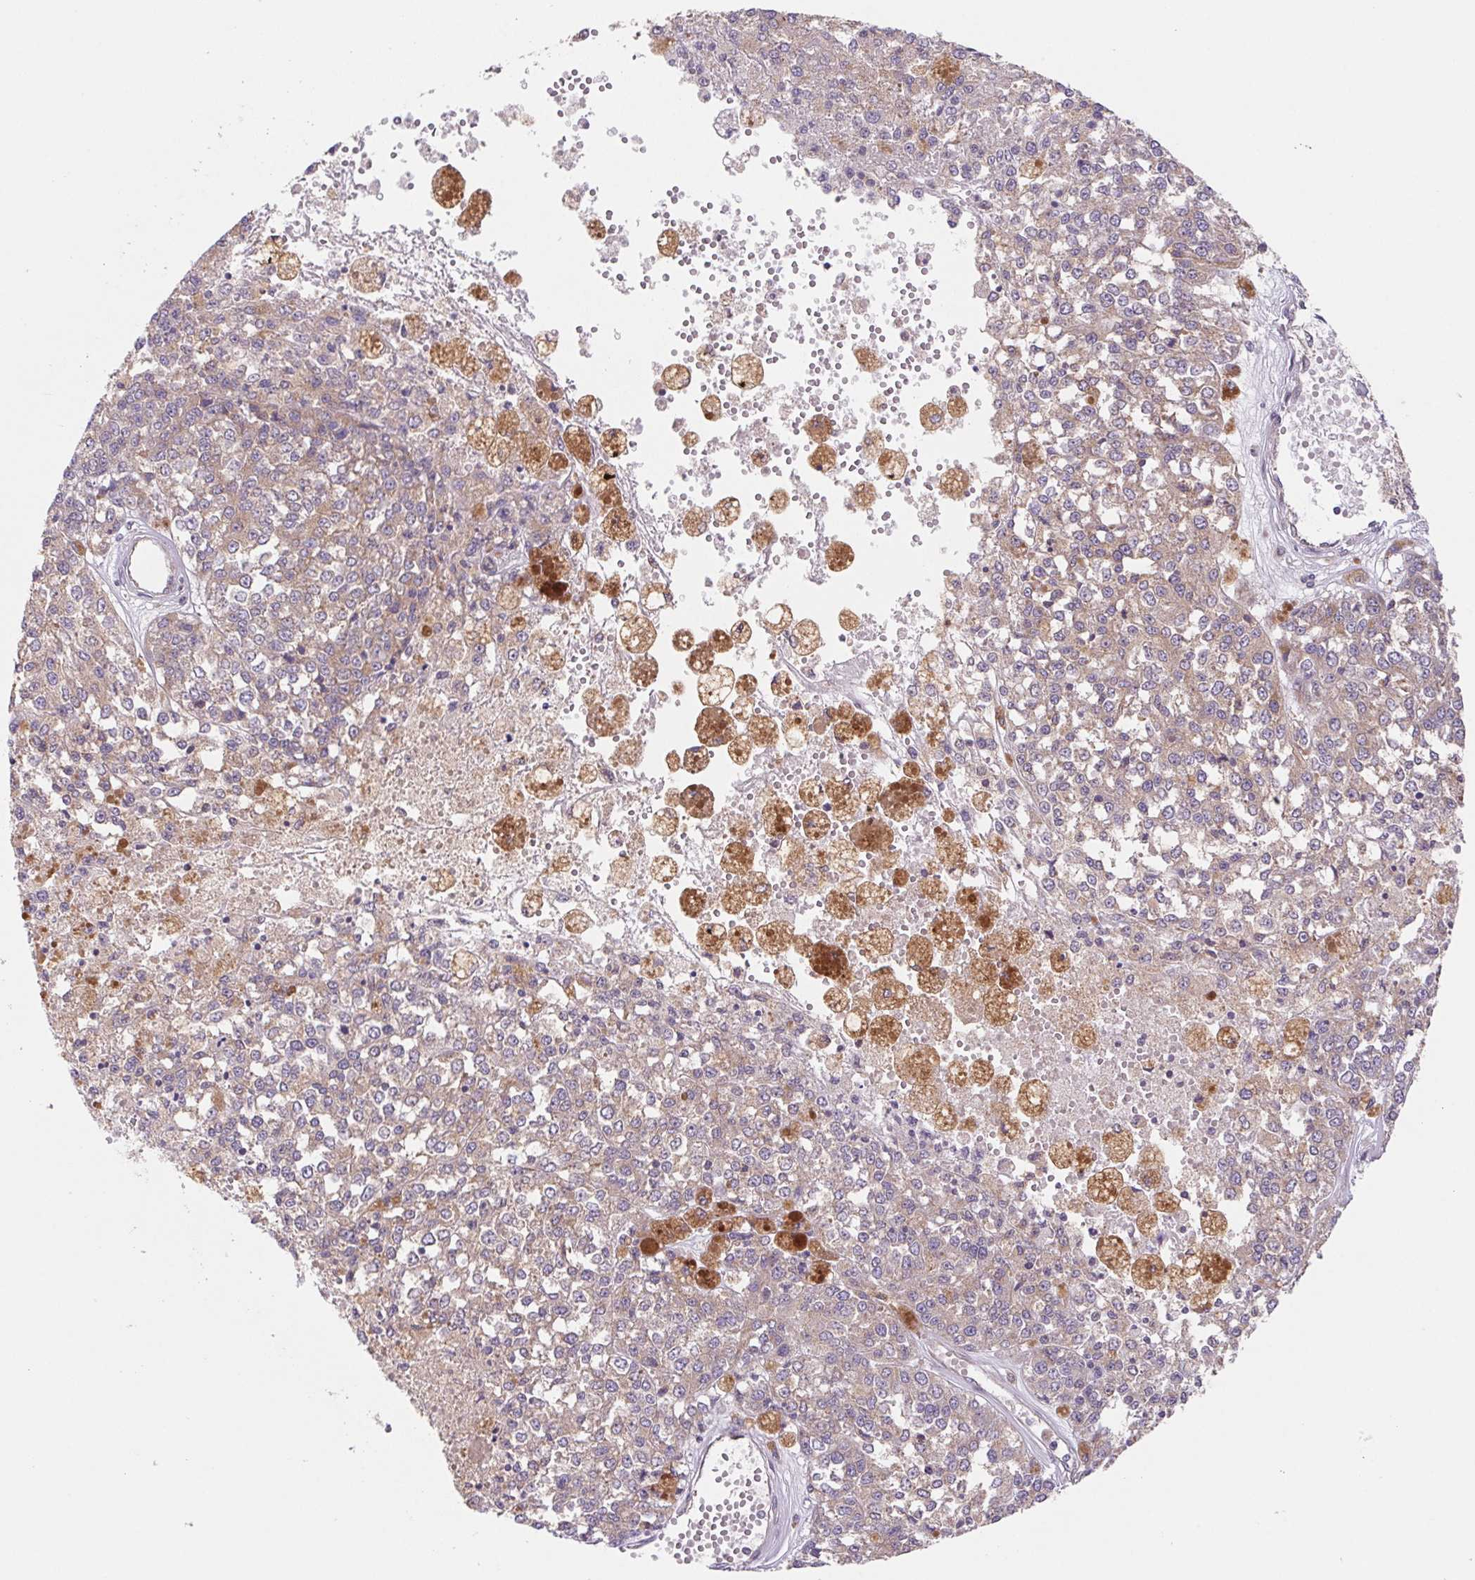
{"staining": {"intensity": "weak", "quantity": "25%-75%", "location": "cytoplasmic/membranous"}, "tissue": "melanoma", "cell_type": "Tumor cells", "image_type": "cancer", "snomed": [{"axis": "morphology", "description": "Malignant melanoma, Metastatic site"}, {"axis": "topography", "description": "Lymph node"}], "caption": "There is low levels of weak cytoplasmic/membranous positivity in tumor cells of malignant melanoma (metastatic site), as demonstrated by immunohistochemical staining (brown color).", "gene": "RAB1A", "patient": {"sex": "female", "age": 64}}